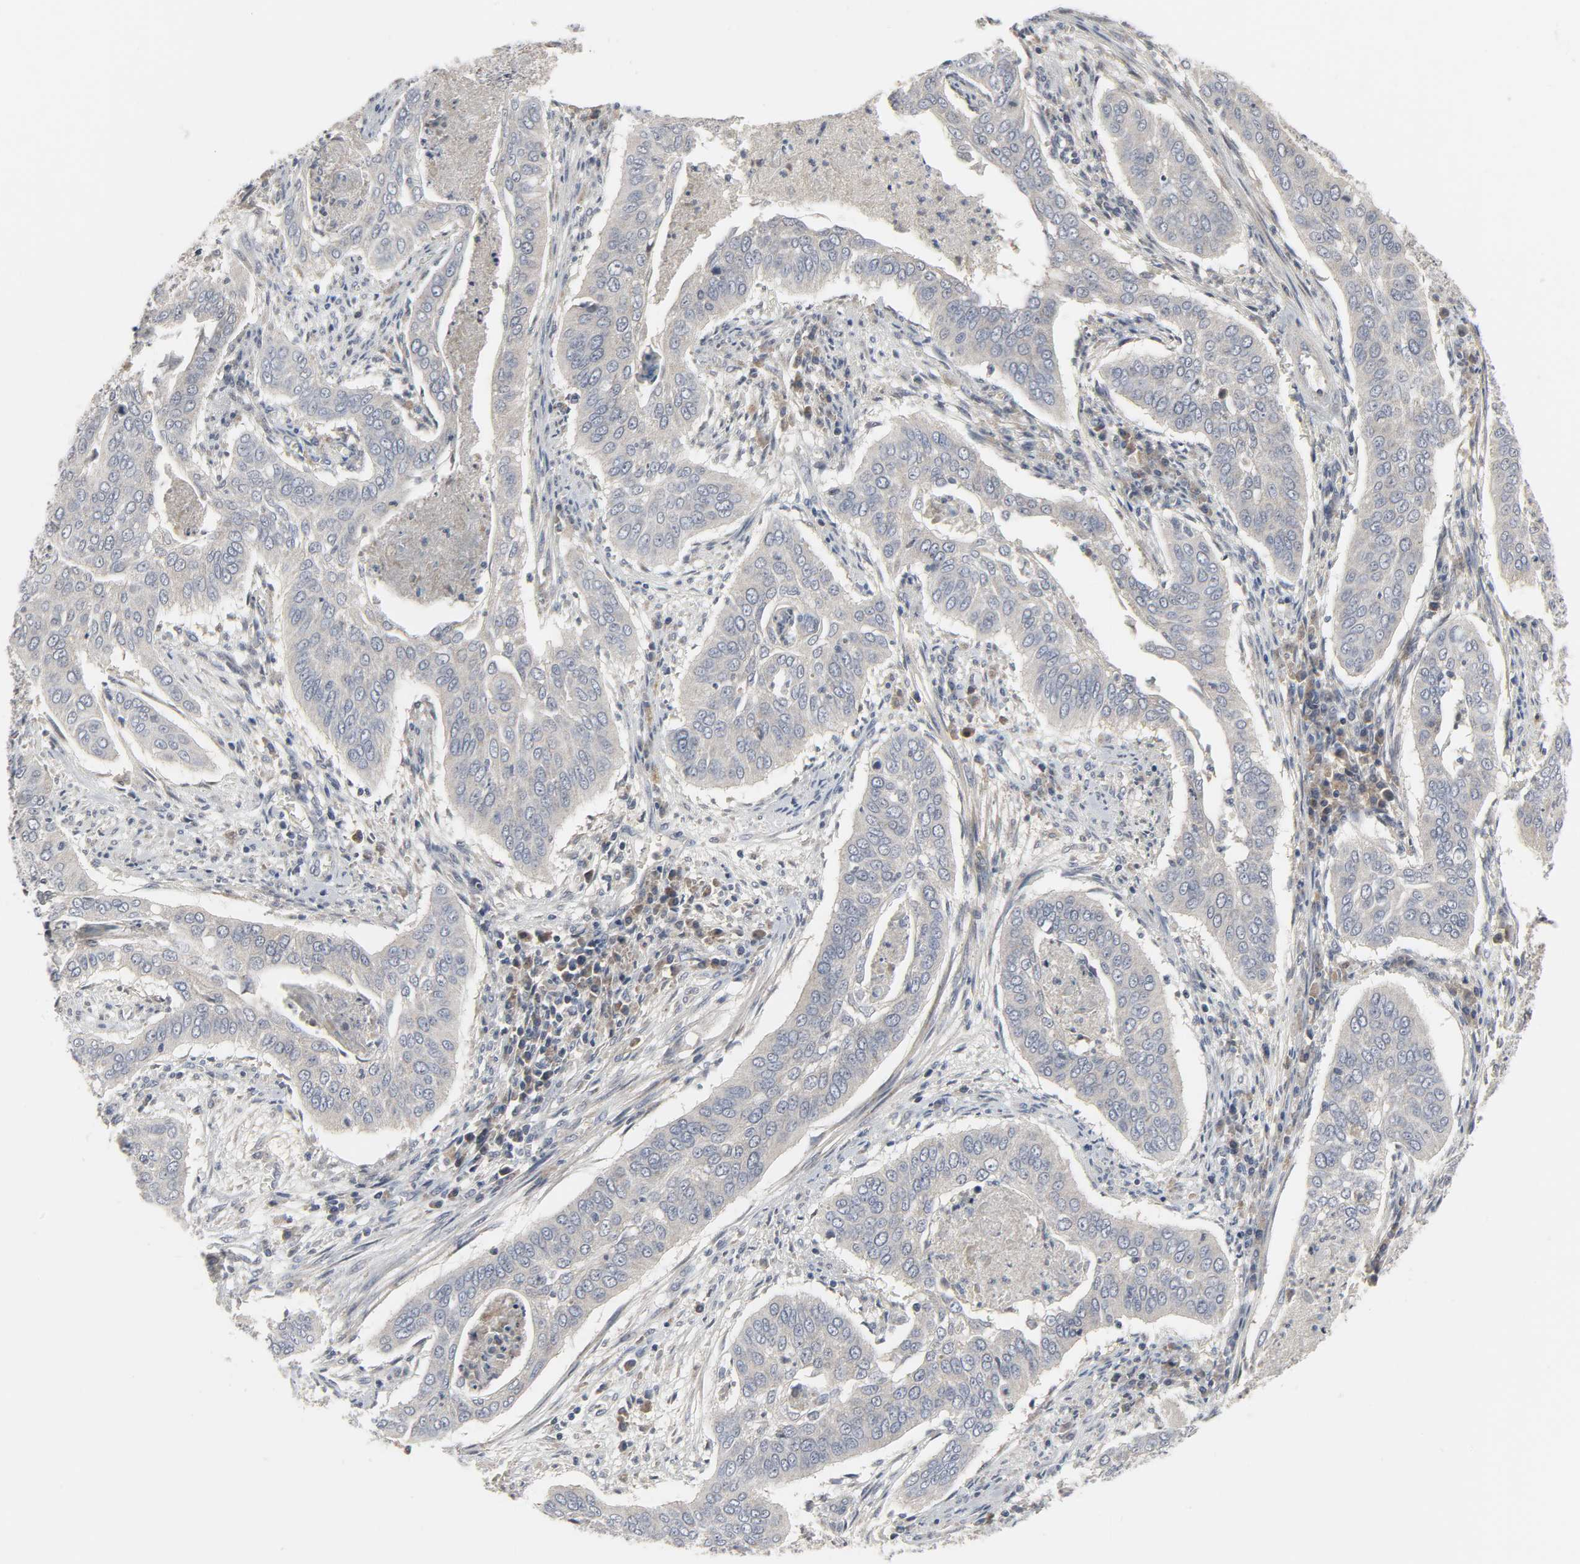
{"staining": {"intensity": "weak", "quantity": "25%-75%", "location": "cytoplasmic/membranous"}, "tissue": "cervical cancer", "cell_type": "Tumor cells", "image_type": "cancer", "snomed": [{"axis": "morphology", "description": "Squamous cell carcinoma, NOS"}, {"axis": "topography", "description": "Cervix"}], "caption": "Cervical squamous cell carcinoma tissue displays weak cytoplasmic/membranous expression in approximately 25%-75% of tumor cells, visualized by immunohistochemistry.", "gene": "CLIP1", "patient": {"sex": "female", "age": 39}}